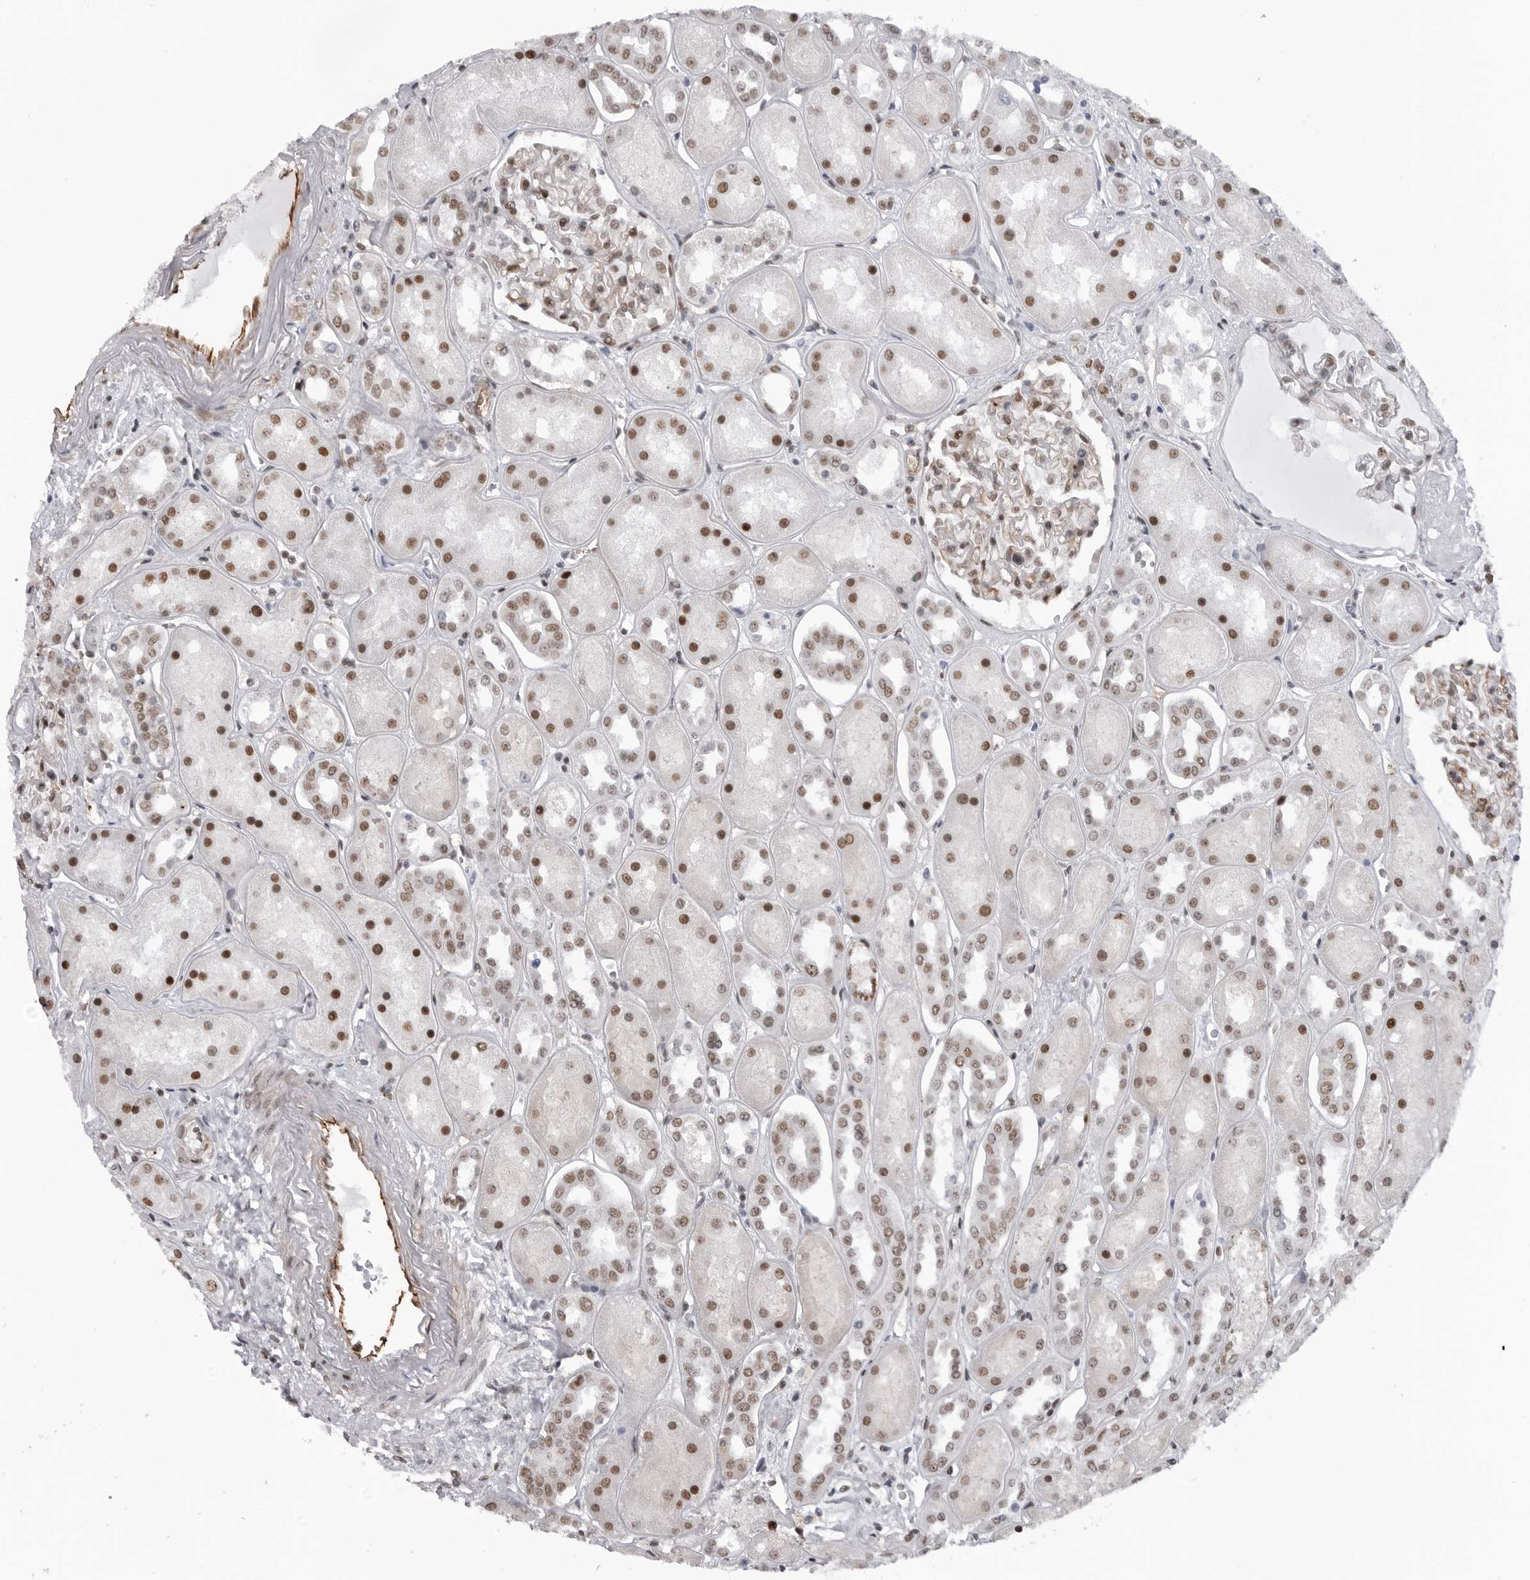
{"staining": {"intensity": "moderate", "quantity": "25%-75%", "location": "nuclear"}, "tissue": "kidney", "cell_type": "Cells in glomeruli", "image_type": "normal", "snomed": [{"axis": "morphology", "description": "Normal tissue, NOS"}, {"axis": "topography", "description": "Kidney"}], "caption": "Protein expression analysis of unremarkable kidney exhibits moderate nuclear expression in about 25%-75% of cells in glomeruli. (DAB (3,3'-diaminobenzidine) = brown stain, brightfield microscopy at high magnification).", "gene": "RNF26", "patient": {"sex": "male", "age": 70}}